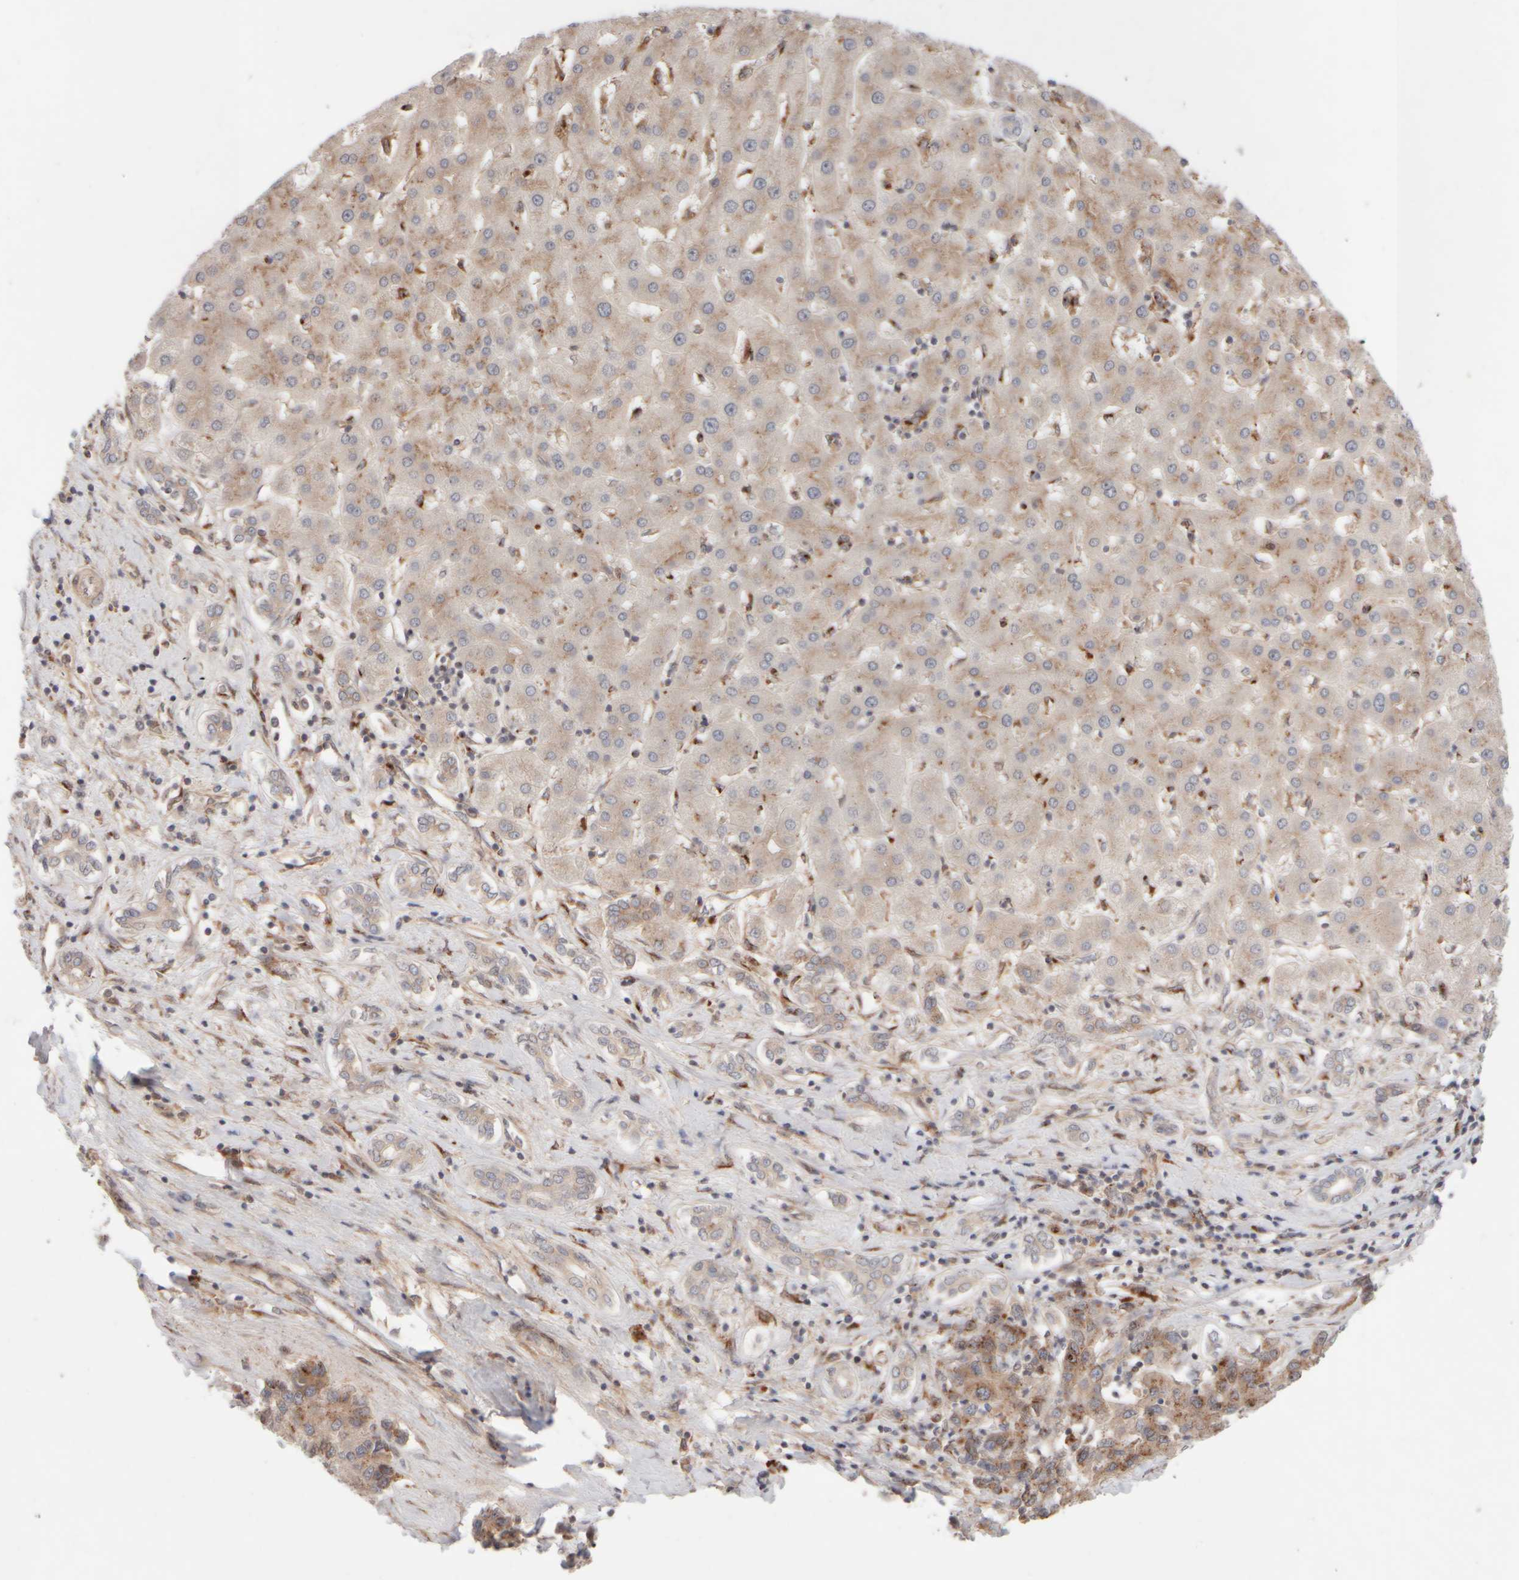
{"staining": {"intensity": "moderate", "quantity": "25%-75%", "location": "cytoplasmic/membranous"}, "tissue": "liver cancer", "cell_type": "Tumor cells", "image_type": "cancer", "snomed": [{"axis": "morphology", "description": "Carcinoma, Hepatocellular, NOS"}, {"axis": "topography", "description": "Liver"}], "caption": "Human hepatocellular carcinoma (liver) stained with a protein marker displays moderate staining in tumor cells.", "gene": "GCN1", "patient": {"sex": "male", "age": 65}}